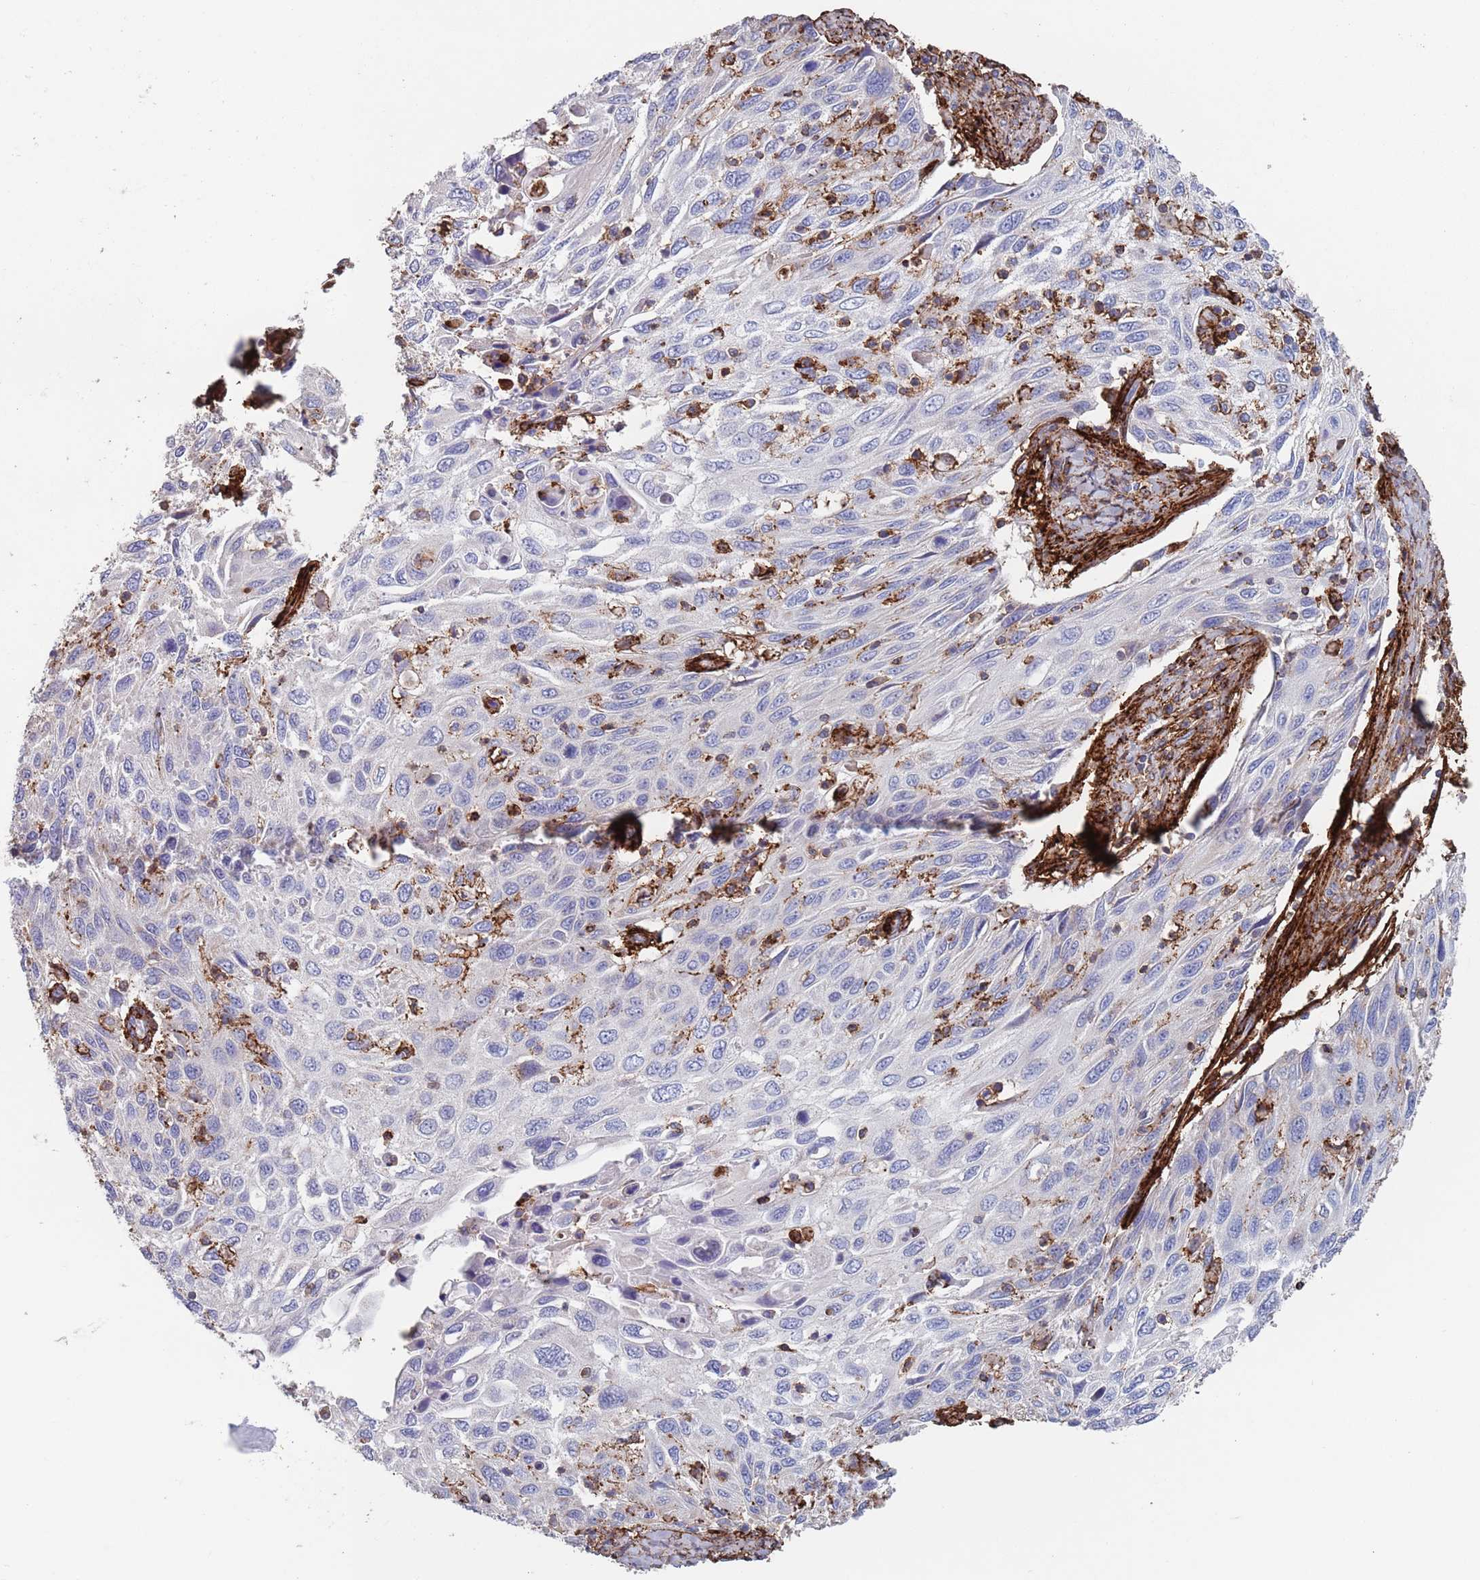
{"staining": {"intensity": "negative", "quantity": "none", "location": "none"}, "tissue": "cervical cancer", "cell_type": "Tumor cells", "image_type": "cancer", "snomed": [{"axis": "morphology", "description": "Squamous cell carcinoma, NOS"}, {"axis": "topography", "description": "Cervix"}], "caption": "This is an immunohistochemistry (IHC) micrograph of cervical cancer (squamous cell carcinoma). There is no staining in tumor cells.", "gene": "RNF144A", "patient": {"sex": "female", "age": 70}}